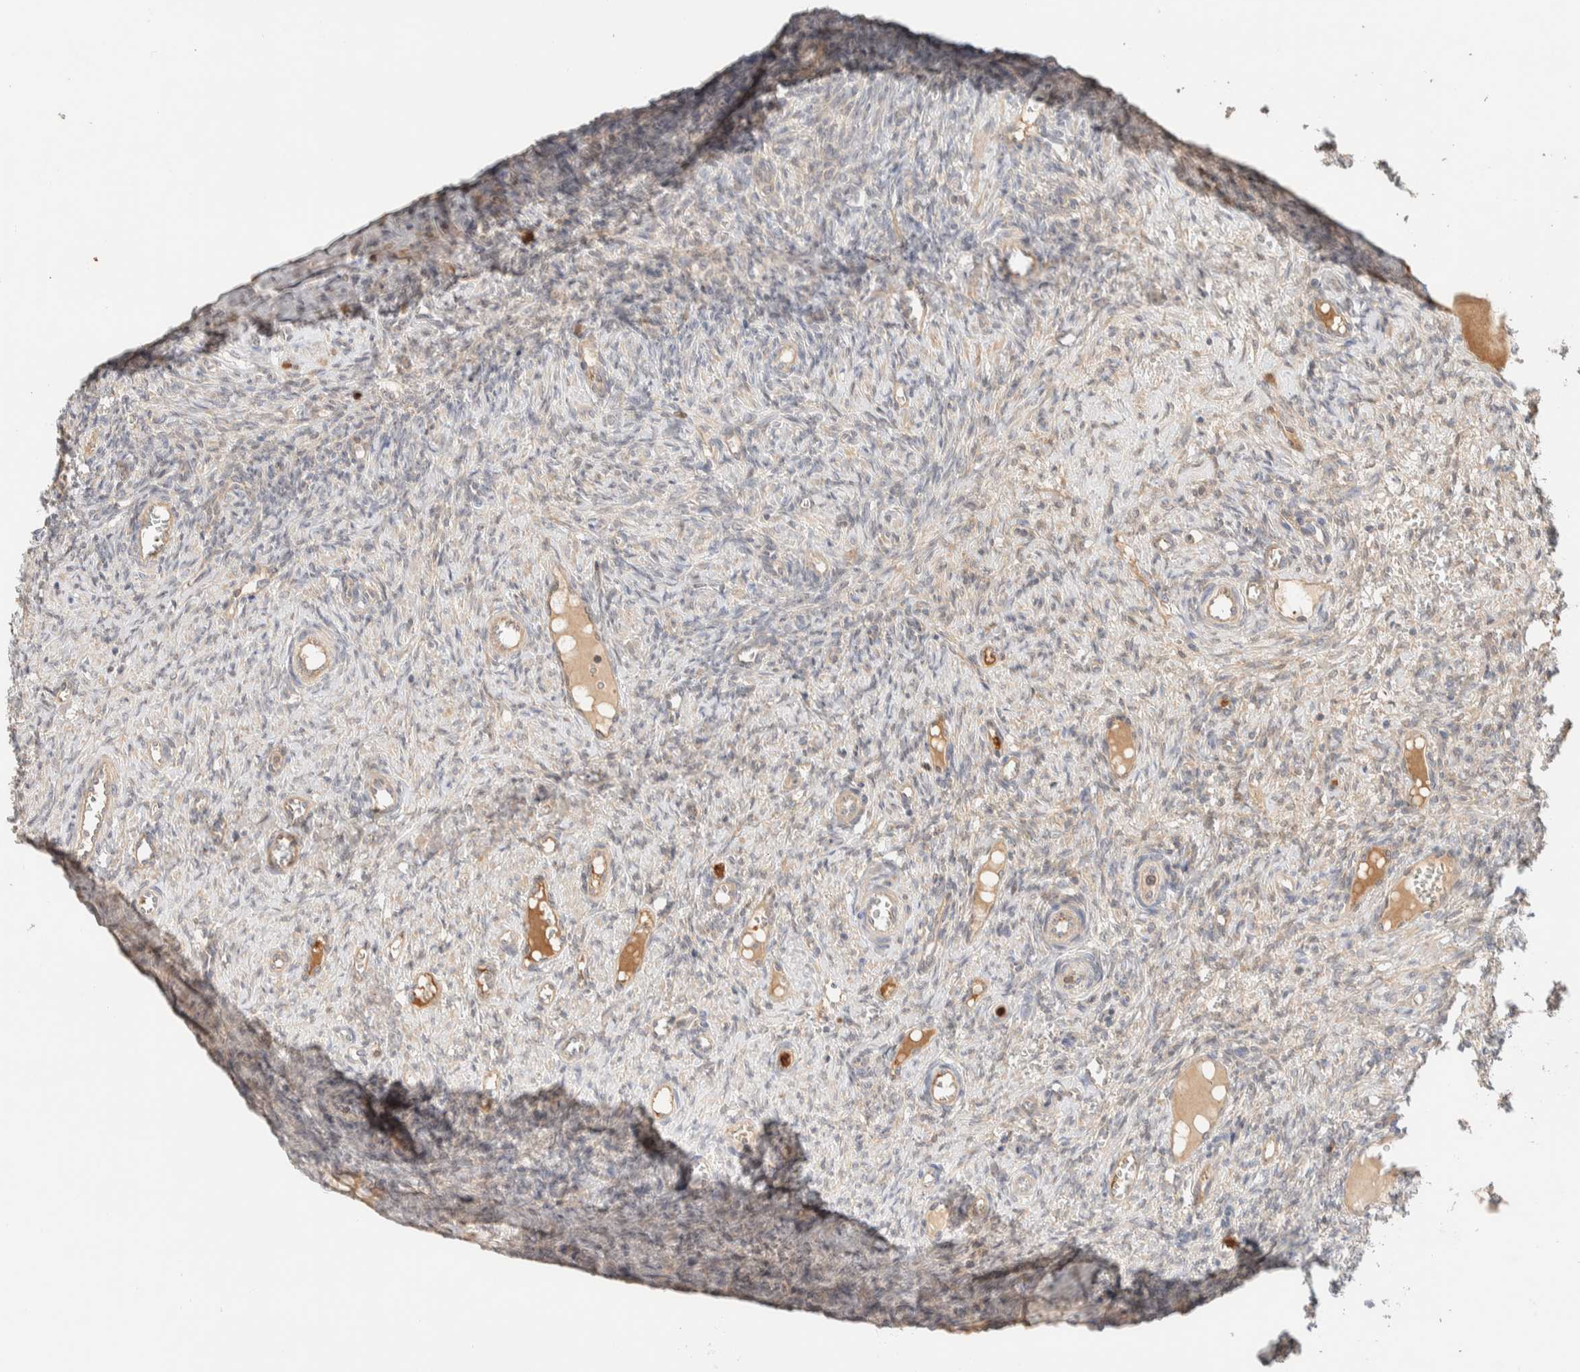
{"staining": {"intensity": "moderate", "quantity": "<25%", "location": "cytoplasmic/membranous"}, "tissue": "ovary", "cell_type": "Follicle cells", "image_type": "normal", "snomed": [{"axis": "morphology", "description": "Normal tissue, NOS"}, {"axis": "topography", "description": "Ovary"}], "caption": "DAB immunohistochemical staining of unremarkable ovary demonstrates moderate cytoplasmic/membranous protein expression in about <25% of follicle cells. The staining was performed using DAB to visualize the protein expression in brown, while the nuclei were stained in blue with hematoxylin (Magnification: 20x).", "gene": "SETD4", "patient": {"sex": "female", "age": 41}}